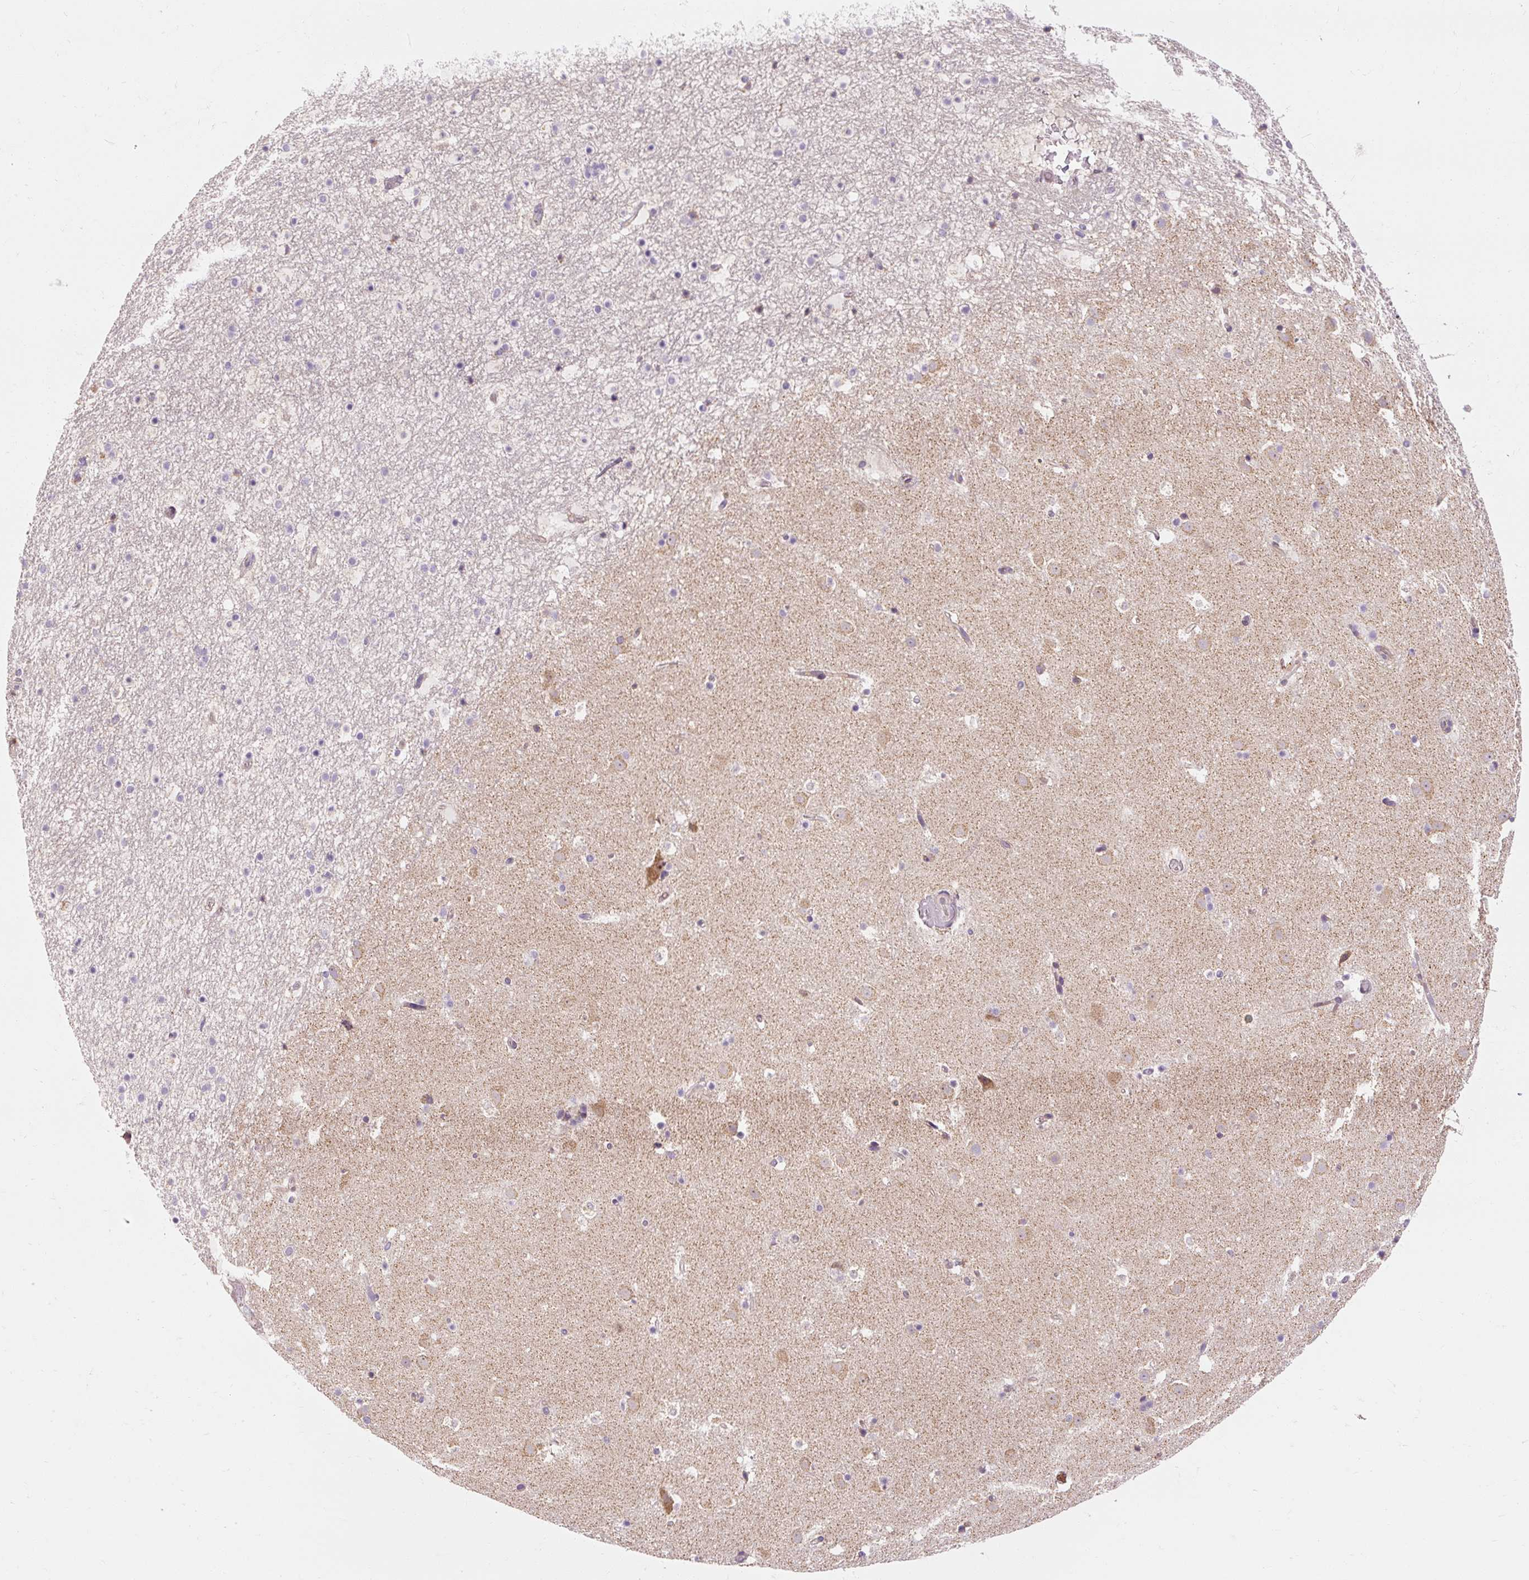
{"staining": {"intensity": "weak", "quantity": "25%-75%", "location": "cytoplasmic/membranous"}, "tissue": "caudate", "cell_type": "Glial cells", "image_type": "normal", "snomed": [{"axis": "morphology", "description": "Normal tissue, NOS"}, {"axis": "topography", "description": "Lateral ventricle wall"}], "caption": "Immunohistochemical staining of benign human caudate reveals 25%-75% levels of weak cytoplasmic/membranous protein staining in about 25%-75% of glial cells. Using DAB (brown) and hematoxylin (blue) stains, captured at high magnification using brightfield microscopy.", "gene": "PRSS48", "patient": {"sex": "male", "age": 37}}